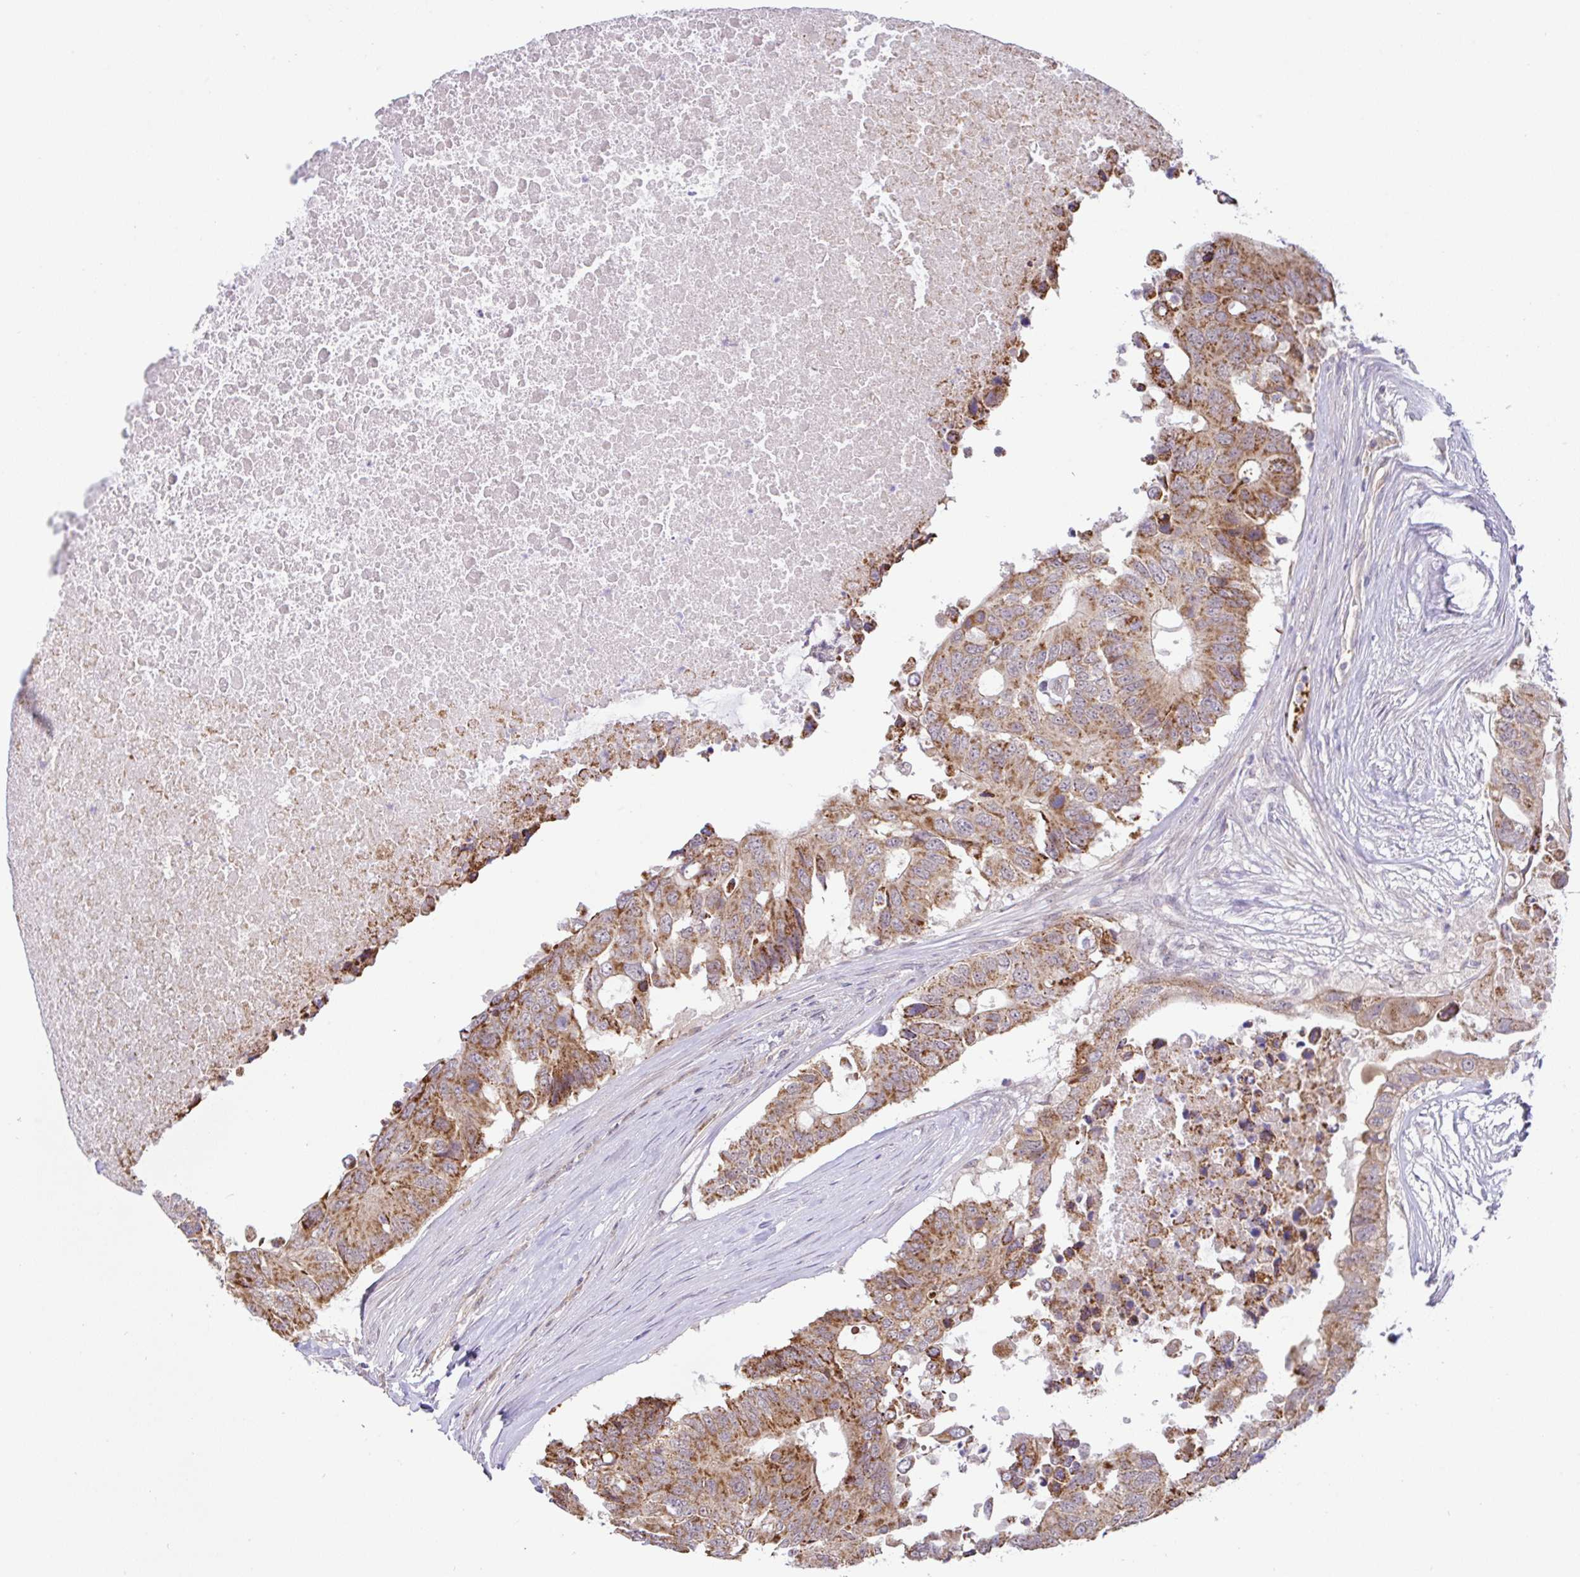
{"staining": {"intensity": "moderate", "quantity": ">75%", "location": "cytoplasmic/membranous"}, "tissue": "colorectal cancer", "cell_type": "Tumor cells", "image_type": "cancer", "snomed": [{"axis": "morphology", "description": "Adenocarcinoma, NOS"}, {"axis": "topography", "description": "Colon"}], "caption": "Immunohistochemistry photomicrograph of neoplastic tissue: human colorectal adenocarcinoma stained using IHC shows medium levels of moderate protein expression localized specifically in the cytoplasmic/membranous of tumor cells, appearing as a cytoplasmic/membranous brown color.", "gene": "DLEU7", "patient": {"sex": "male", "age": 71}}